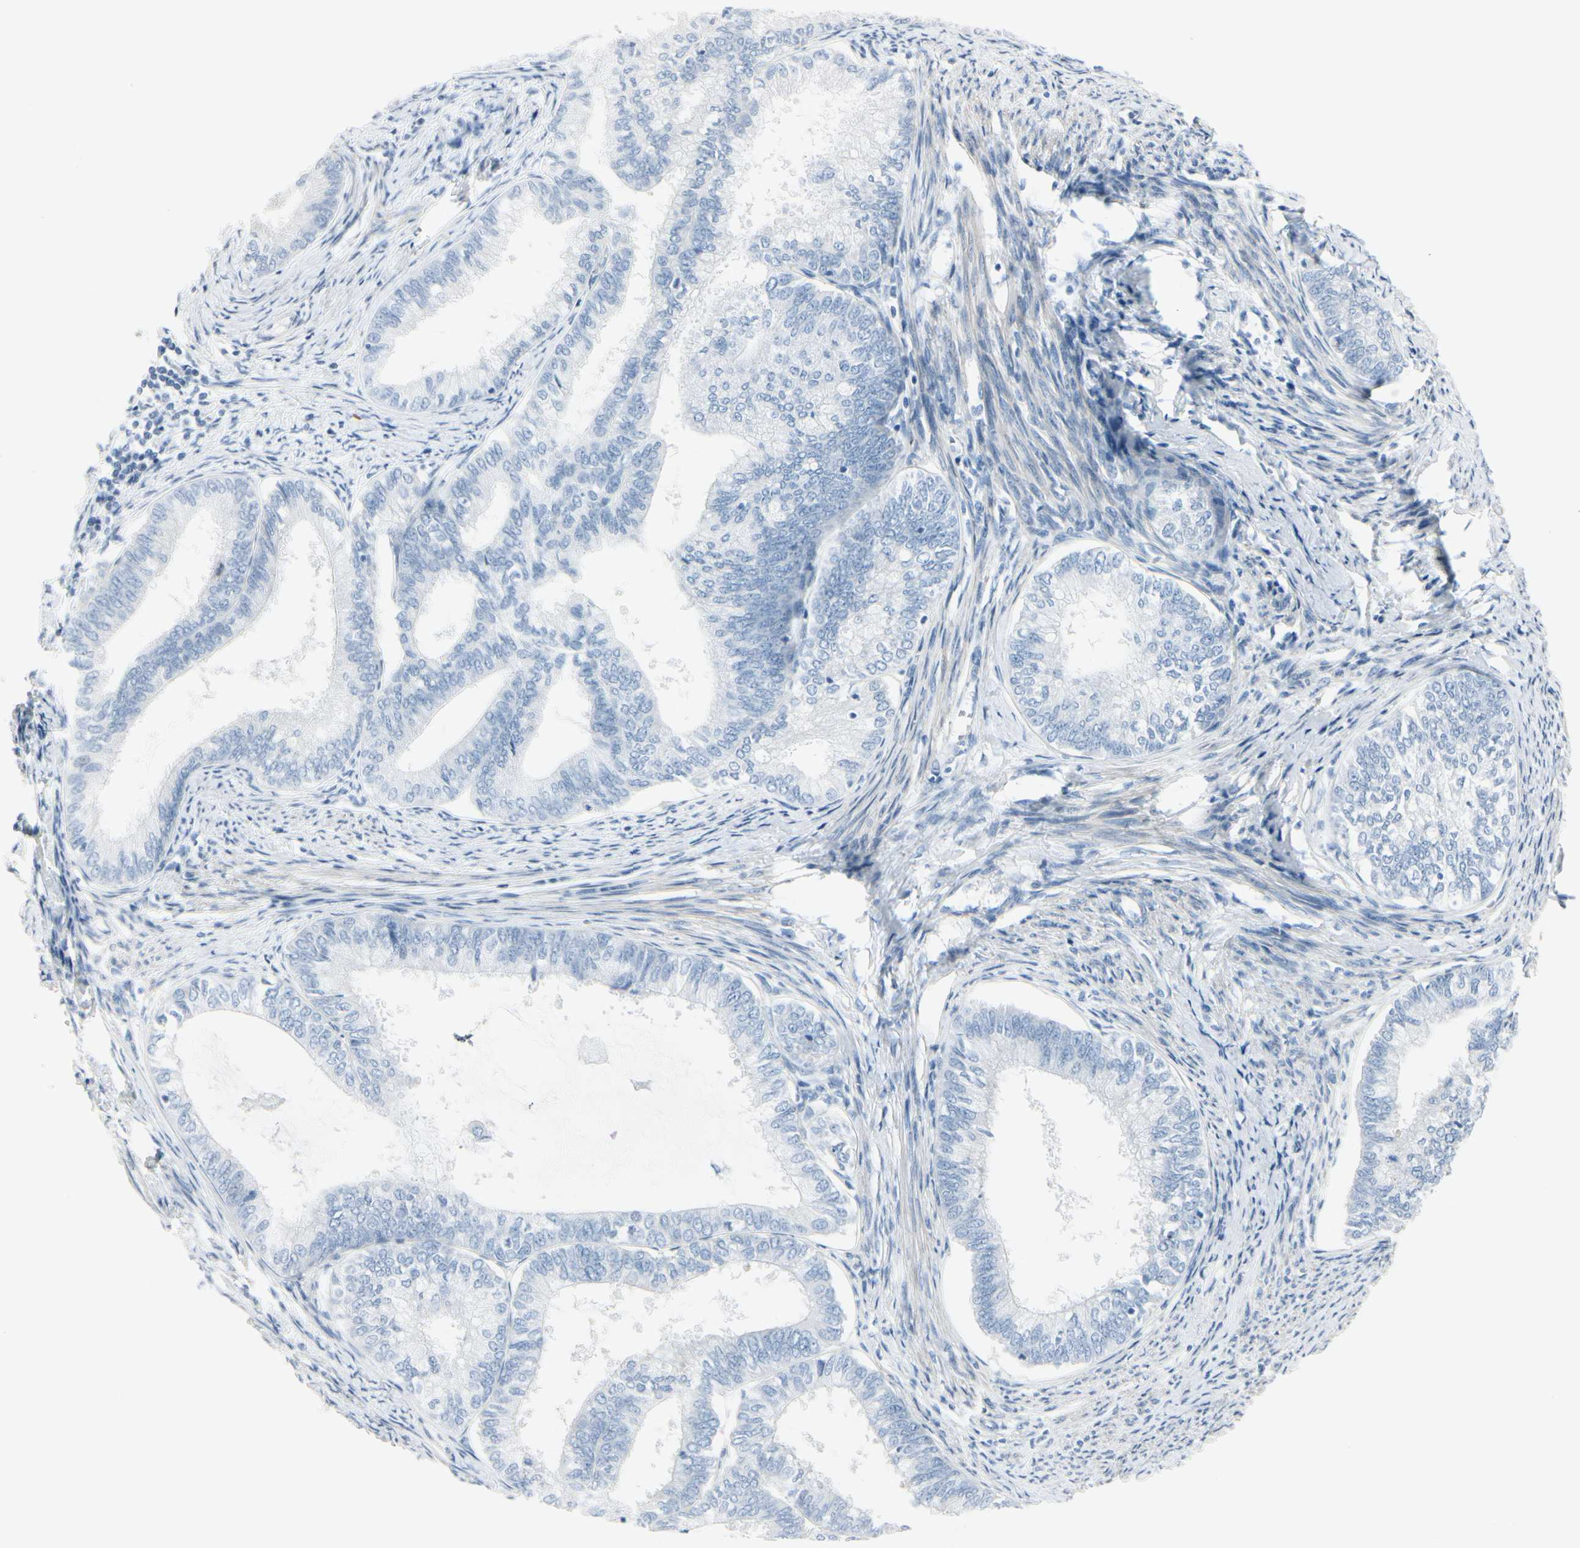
{"staining": {"intensity": "negative", "quantity": "none", "location": "none"}, "tissue": "endometrial cancer", "cell_type": "Tumor cells", "image_type": "cancer", "snomed": [{"axis": "morphology", "description": "Adenocarcinoma, NOS"}, {"axis": "topography", "description": "Endometrium"}], "caption": "This is a micrograph of immunohistochemistry staining of endometrial cancer, which shows no positivity in tumor cells.", "gene": "CDHR5", "patient": {"sex": "female", "age": 86}}